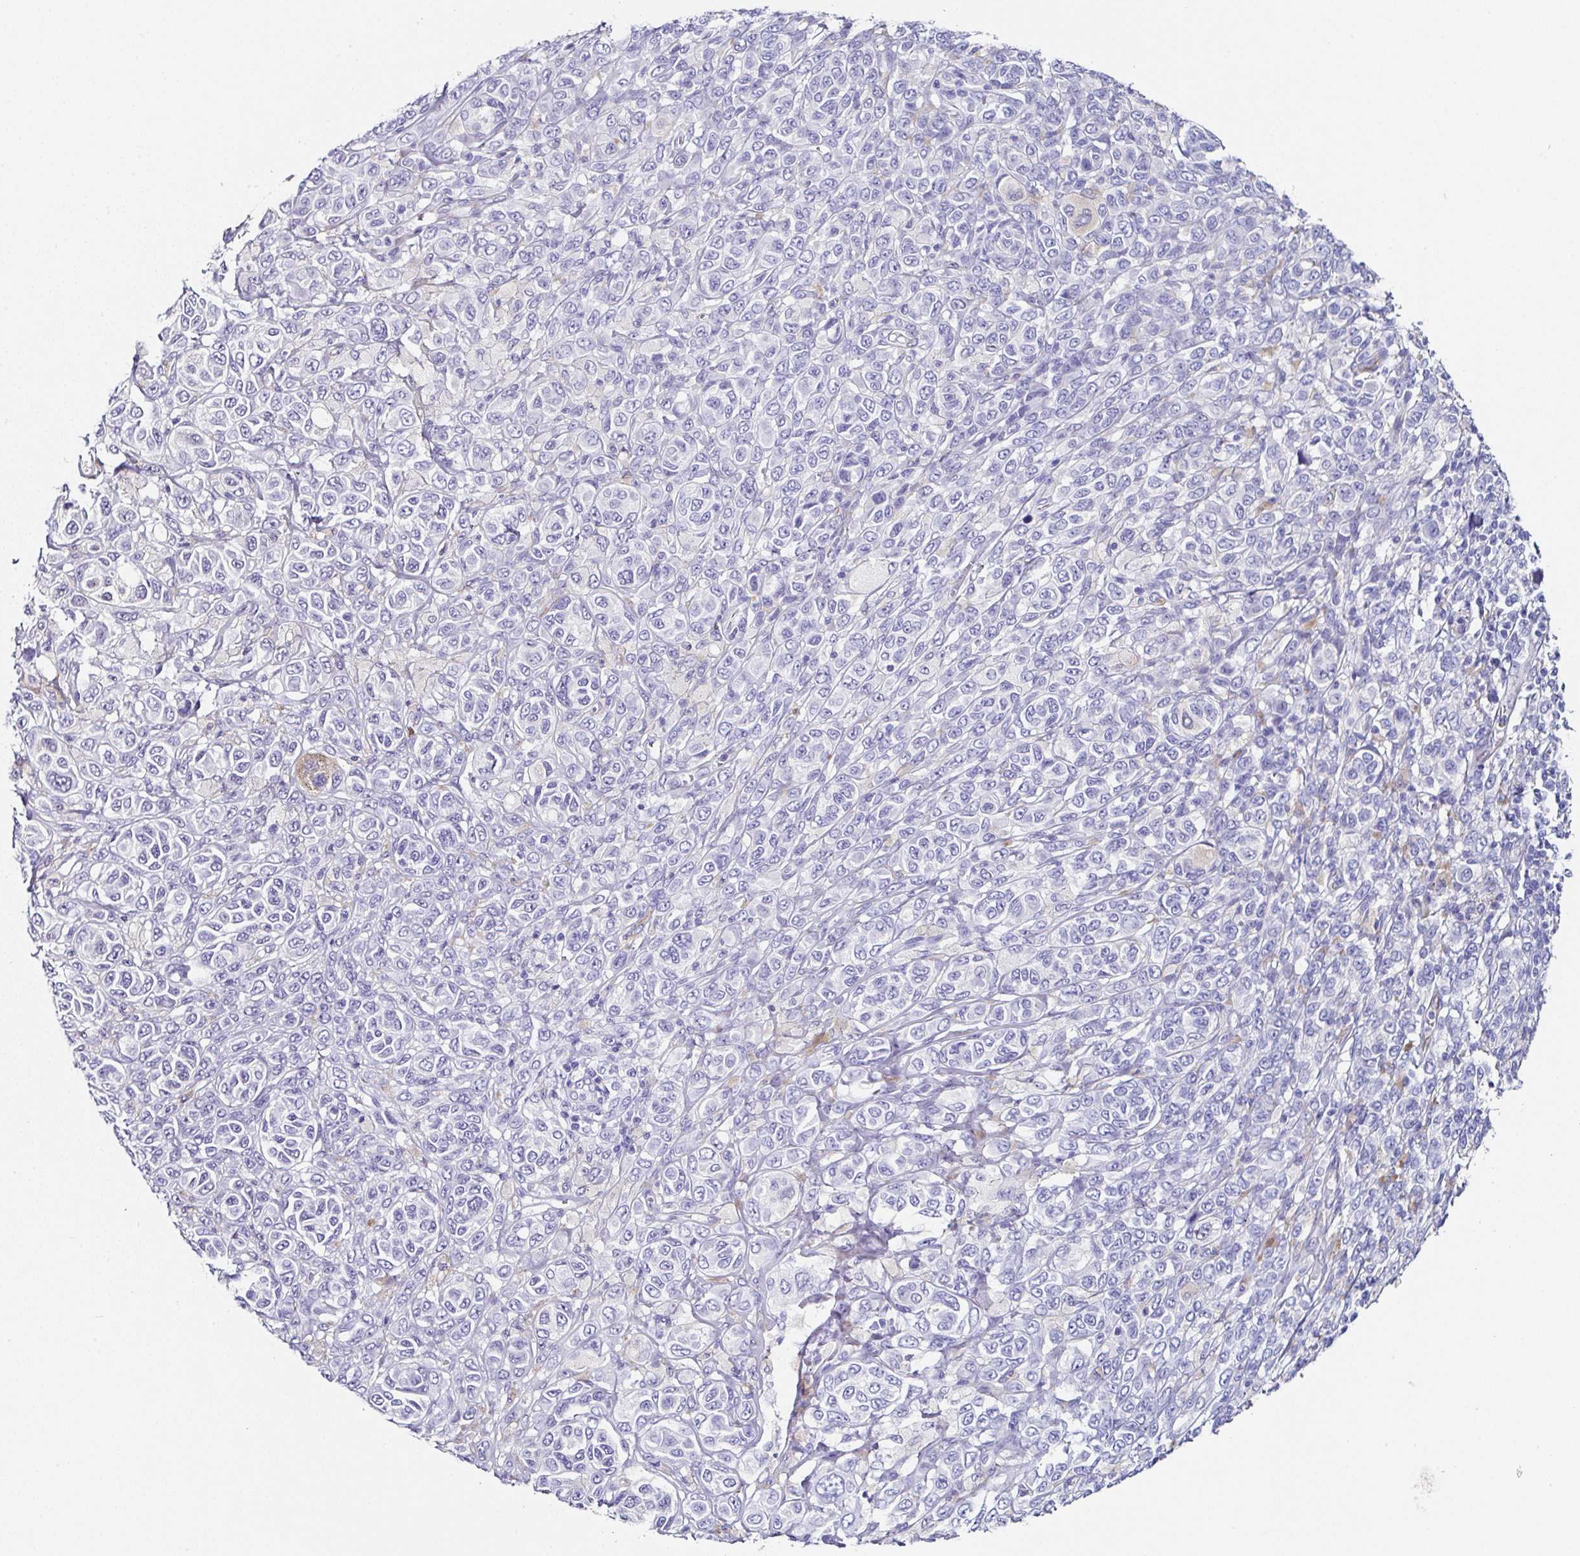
{"staining": {"intensity": "negative", "quantity": "none", "location": "none"}, "tissue": "melanoma", "cell_type": "Tumor cells", "image_type": "cancer", "snomed": [{"axis": "morphology", "description": "Malignant melanoma, NOS"}, {"axis": "topography", "description": "Skin"}], "caption": "Melanoma was stained to show a protein in brown. There is no significant staining in tumor cells.", "gene": "TMPRSS11E", "patient": {"sex": "male", "age": 42}}